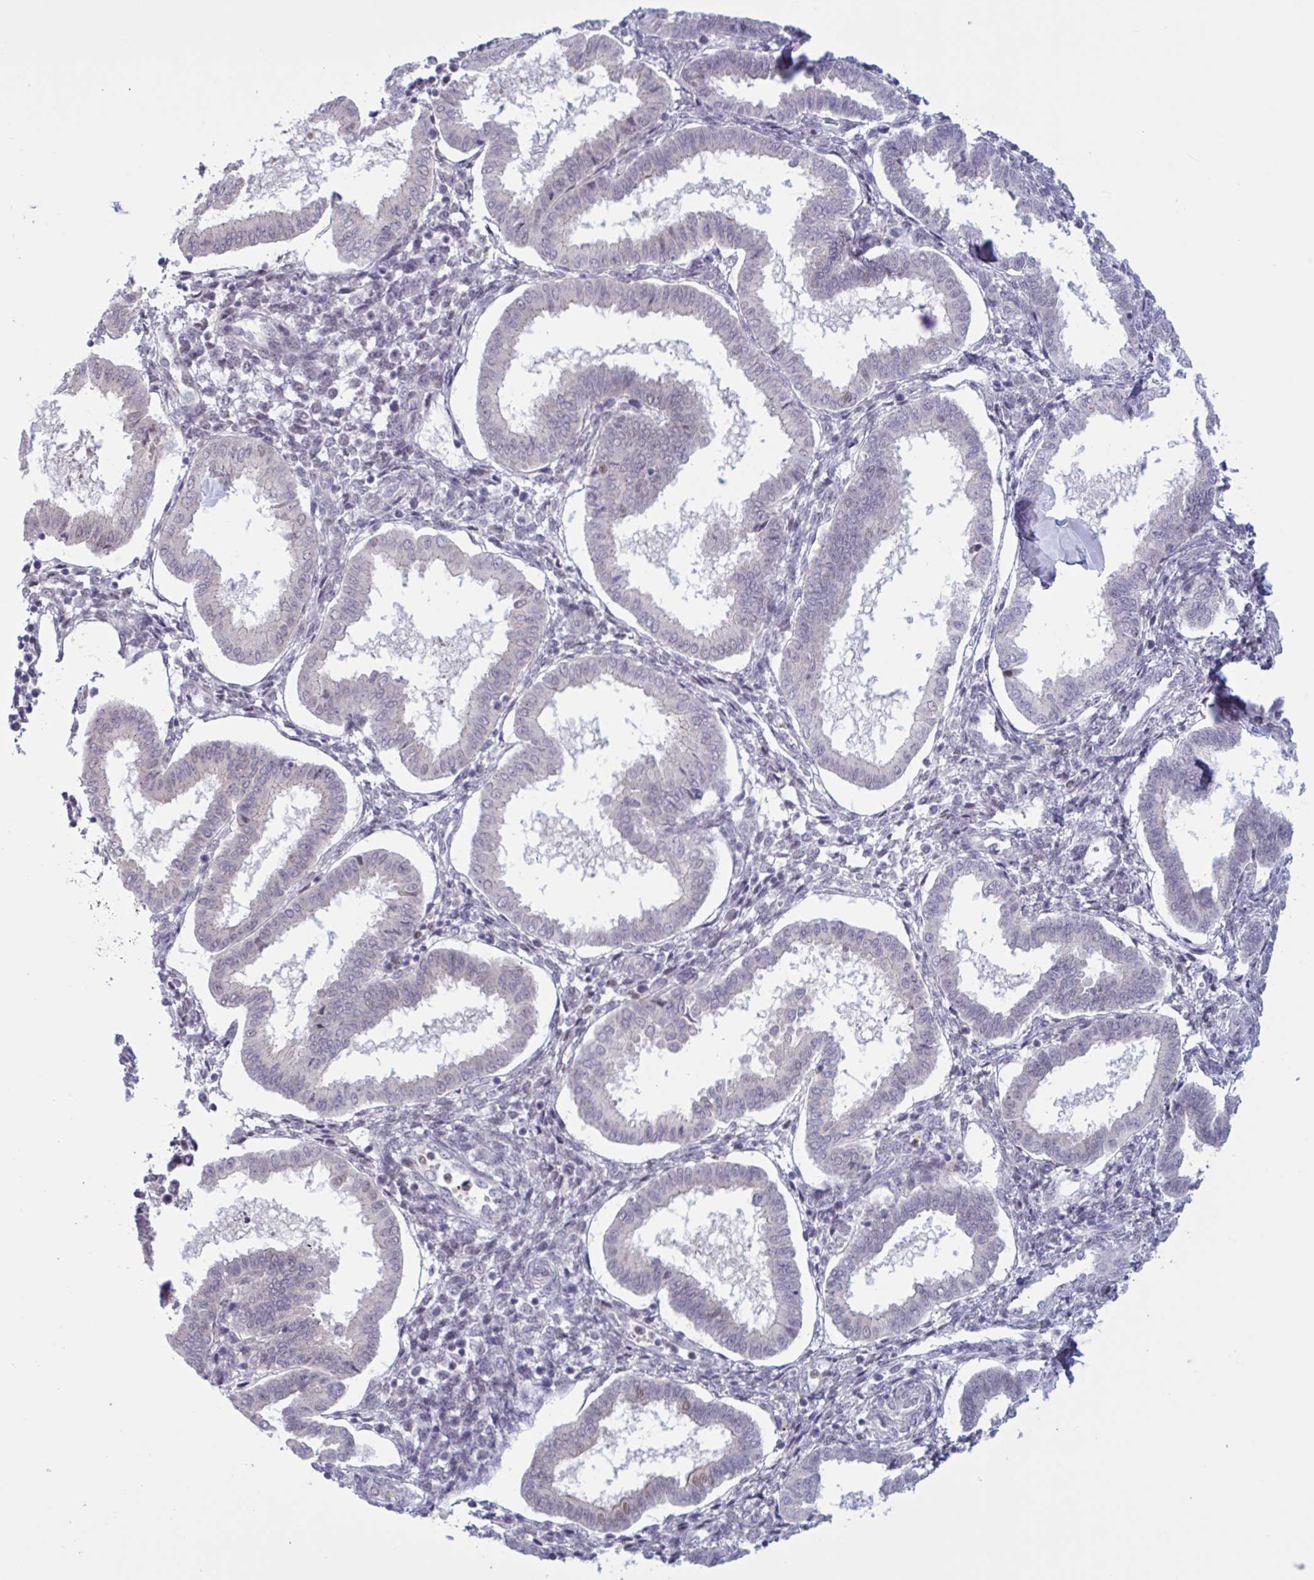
{"staining": {"intensity": "negative", "quantity": "none", "location": "none"}, "tissue": "endometrium", "cell_type": "Cells in endometrial stroma", "image_type": "normal", "snomed": [{"axis": "morphology", "description": "Normal tissue, NOS"}, {"axis": "topography", "description": "Endometrium"}], "caption": "High magnification brightfield microscopy of benign endometrium stained with DAB (brown) and counterstained with hematoxylin (blue): cells in endometrial stroma show no significant positivity. (DAB (3,3'-diaminobenzidine) IHC visualized using brightfield microscopy, high magnification).", "gene": "PRMT6", "patient": {"sex": "female", "age": 24}}